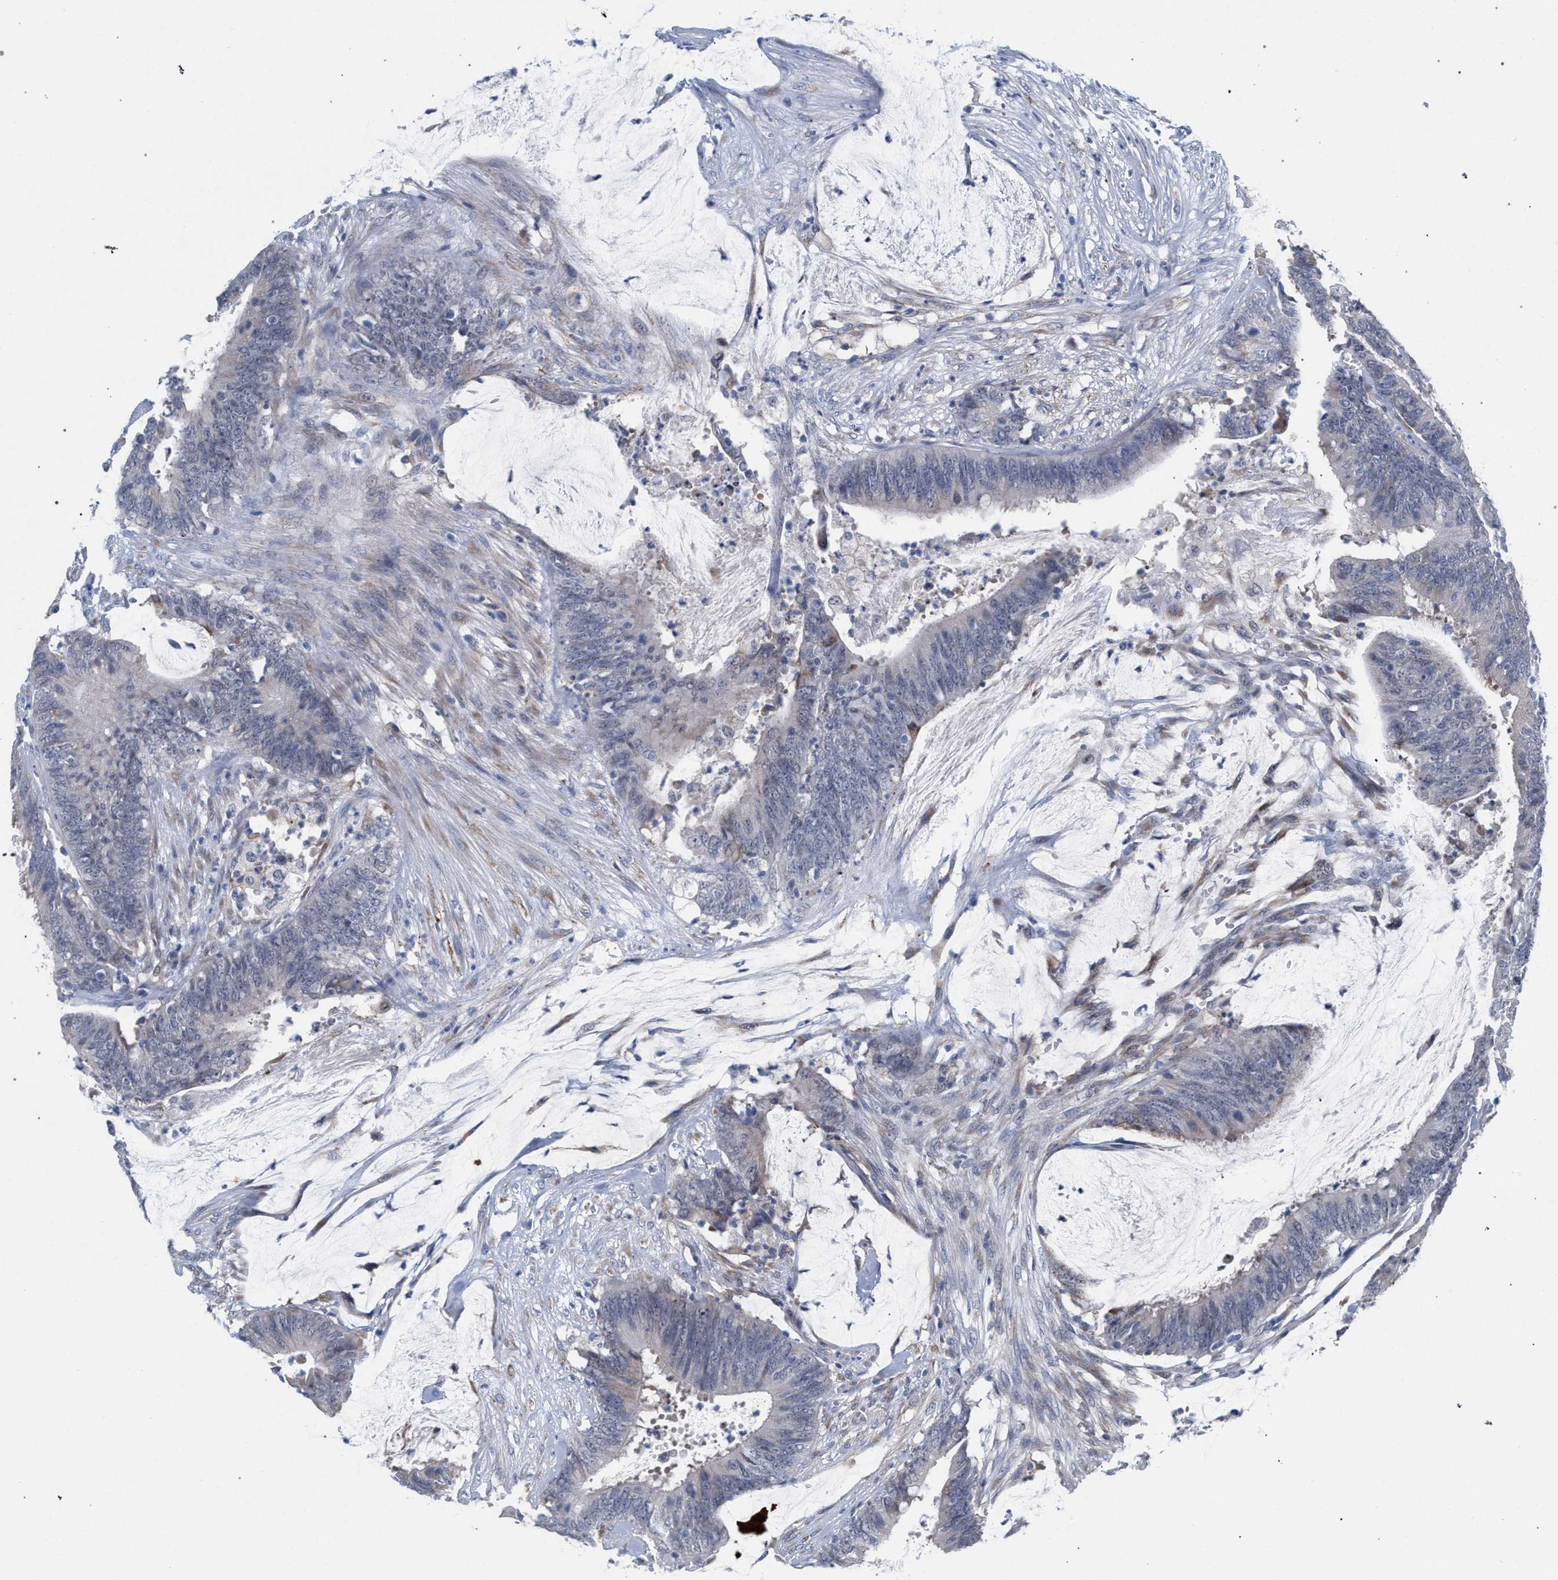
{"staining": {"intensity": "negative", "quantity": "none", "location": "none"}, "tissue": "colorectal cancer", "cell_type": "Tumor cells", "image_type": "cancer", "snomed": [{"axis": "morphology", "description": "Adenocarcinoma, NOS"}, {"axis": "topography", "description": "Rectum"}], "caption": "IHC of colorectal adenocarcinoma demonstrates no staining in tumor cells. (IHC, brightfield microscopy, high magnification).", "gene": "FHOD3", "patient": {"sex": "female", "age": 66}}